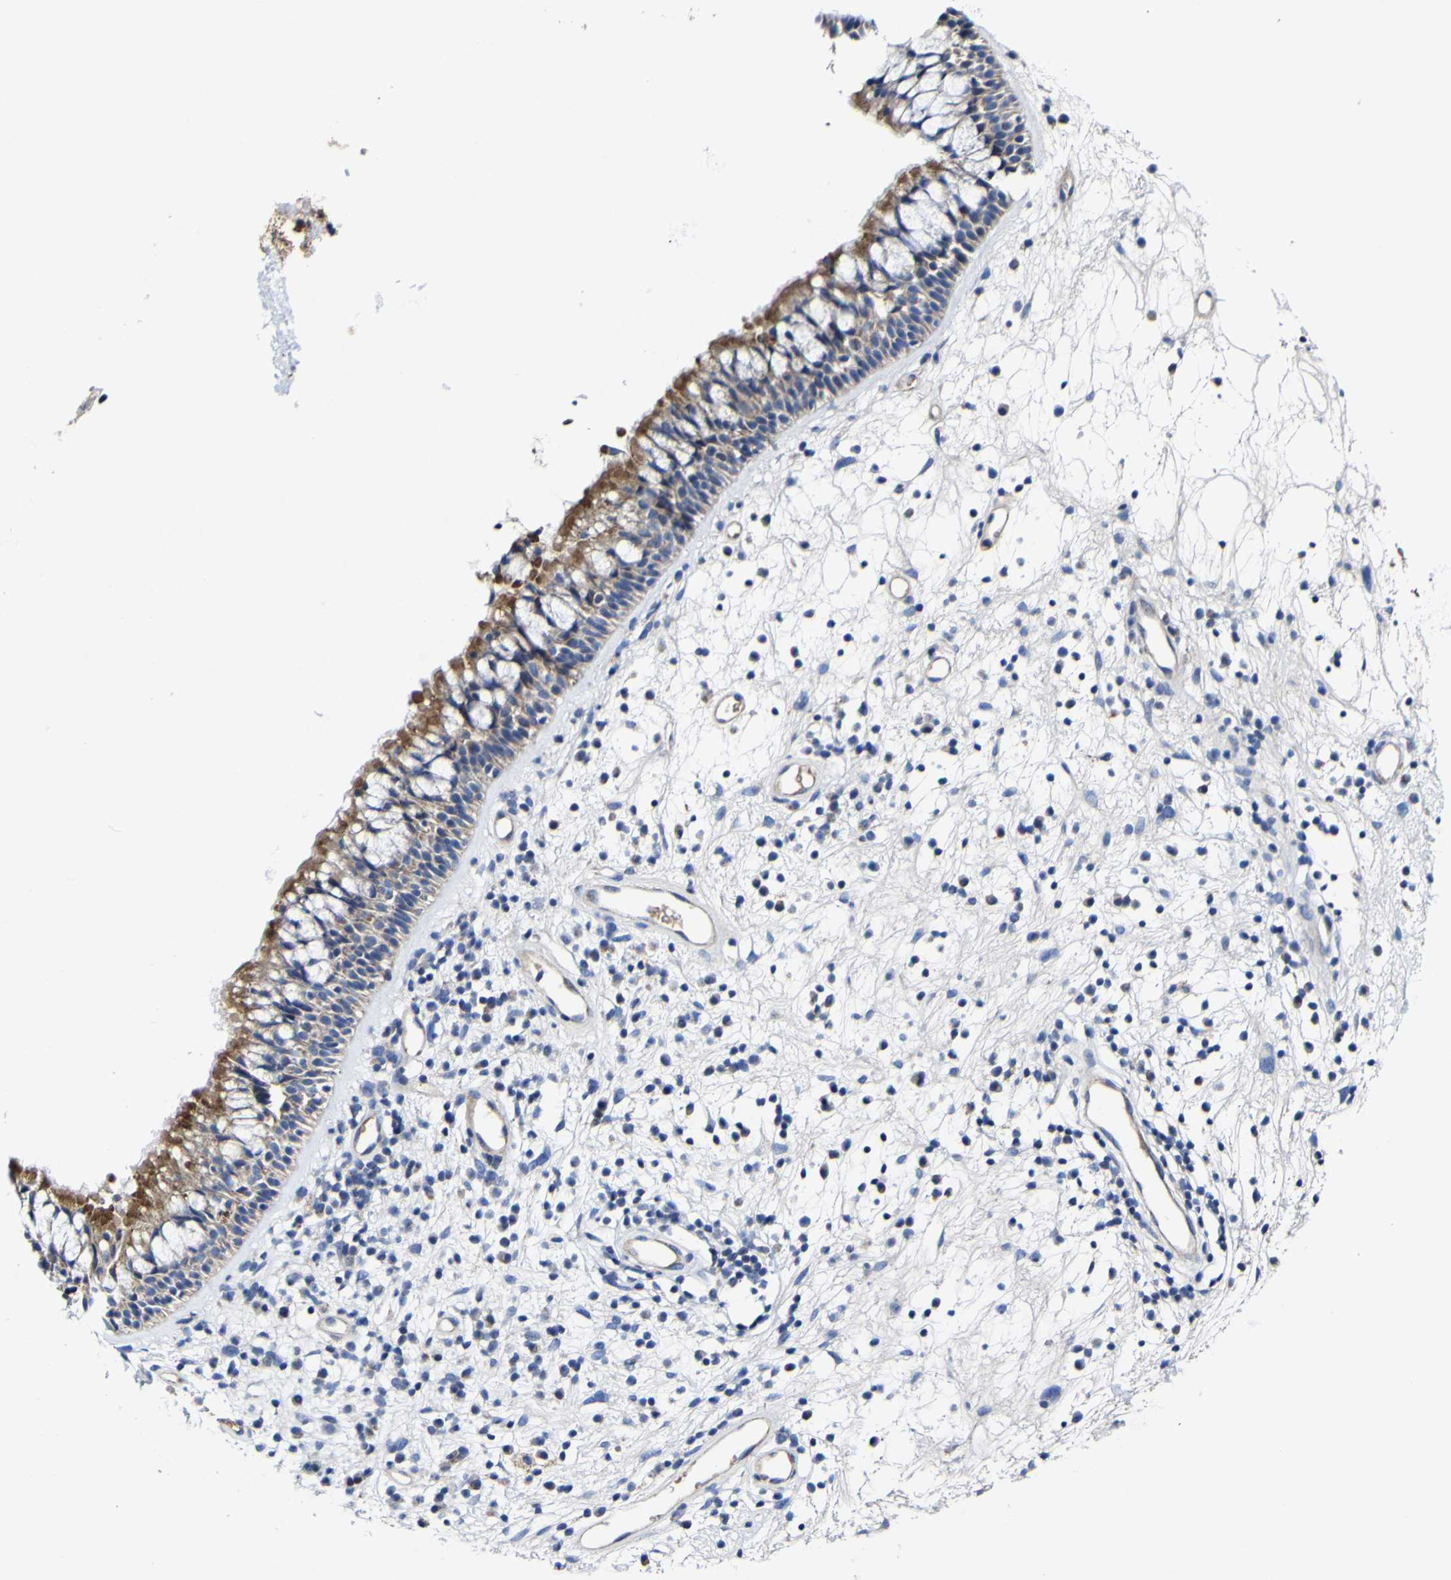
{"staining": {"intensity": "moderate", "quantity": ">75%", "location": "cytoplasmic/membranous"}, "tissue": "nasopharynx", "cell_type": "Respiratory epithelial cells", "image_type": "normal", "snomed": [{"axis": "morphology", "description": "Normal tissue, NOS"}, {"axis": "morphology", "description": "Inflammation, NOS"}, {"axis": "topography", "description": "Nasopharynx"}], "caption": "DAB (3,3'-diaminobenzidine) immunohistochemical staining of normal human nasopharynx demonstrates moderate cytoplasmic/membranous protein expression in about >75% of respiratory epithelial cells. (Stains: DAB in brown, nuclei in blue, Microscopy: brightfield microscopy at high magnification).", "gene": "CCDC90B", "patient": {"sex": "male", "age": 48}}